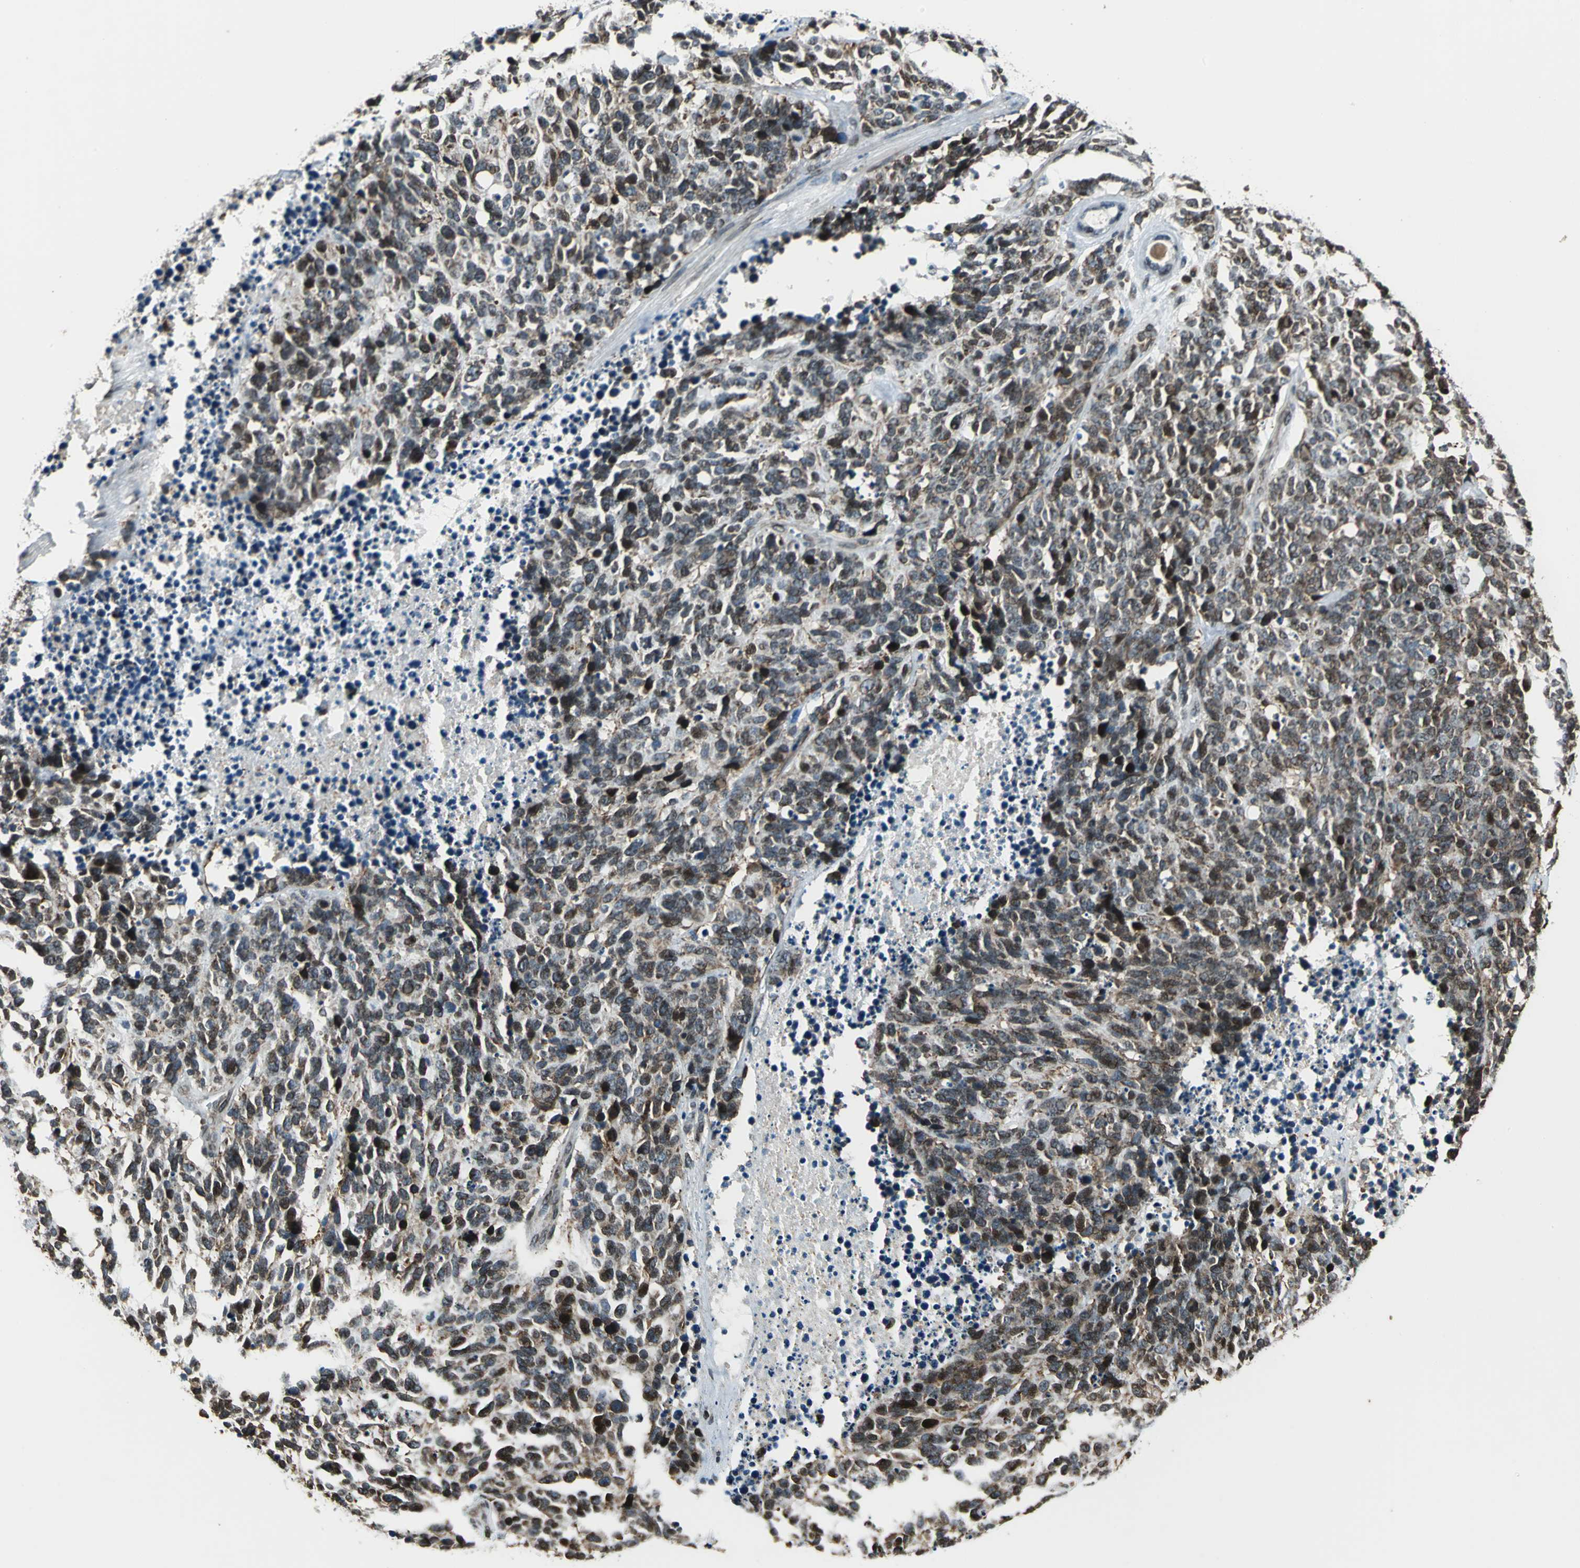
{"staining": {"intensity": "strong", "quantity": ">75%", "location": "cytoplasmic/membranous,nuclear"}, "tissue": "lung cancer", "cell_type": "Tumor cells", "image_type": "cancer", "snomed": [{"axis": "morphology", "description": "Neoplasm, malignant, NOS"}, {"axis": "topography", "description": "Lung"}], "caption": "Immunohistochemical staining of human lung cancer exhibits high levels of strong cytoplasmic/membranous and nuclear expression in approximately >75% of tumor cells.", "gene": "BRIP1", "patient": {"sex": "female", "age": 58}}